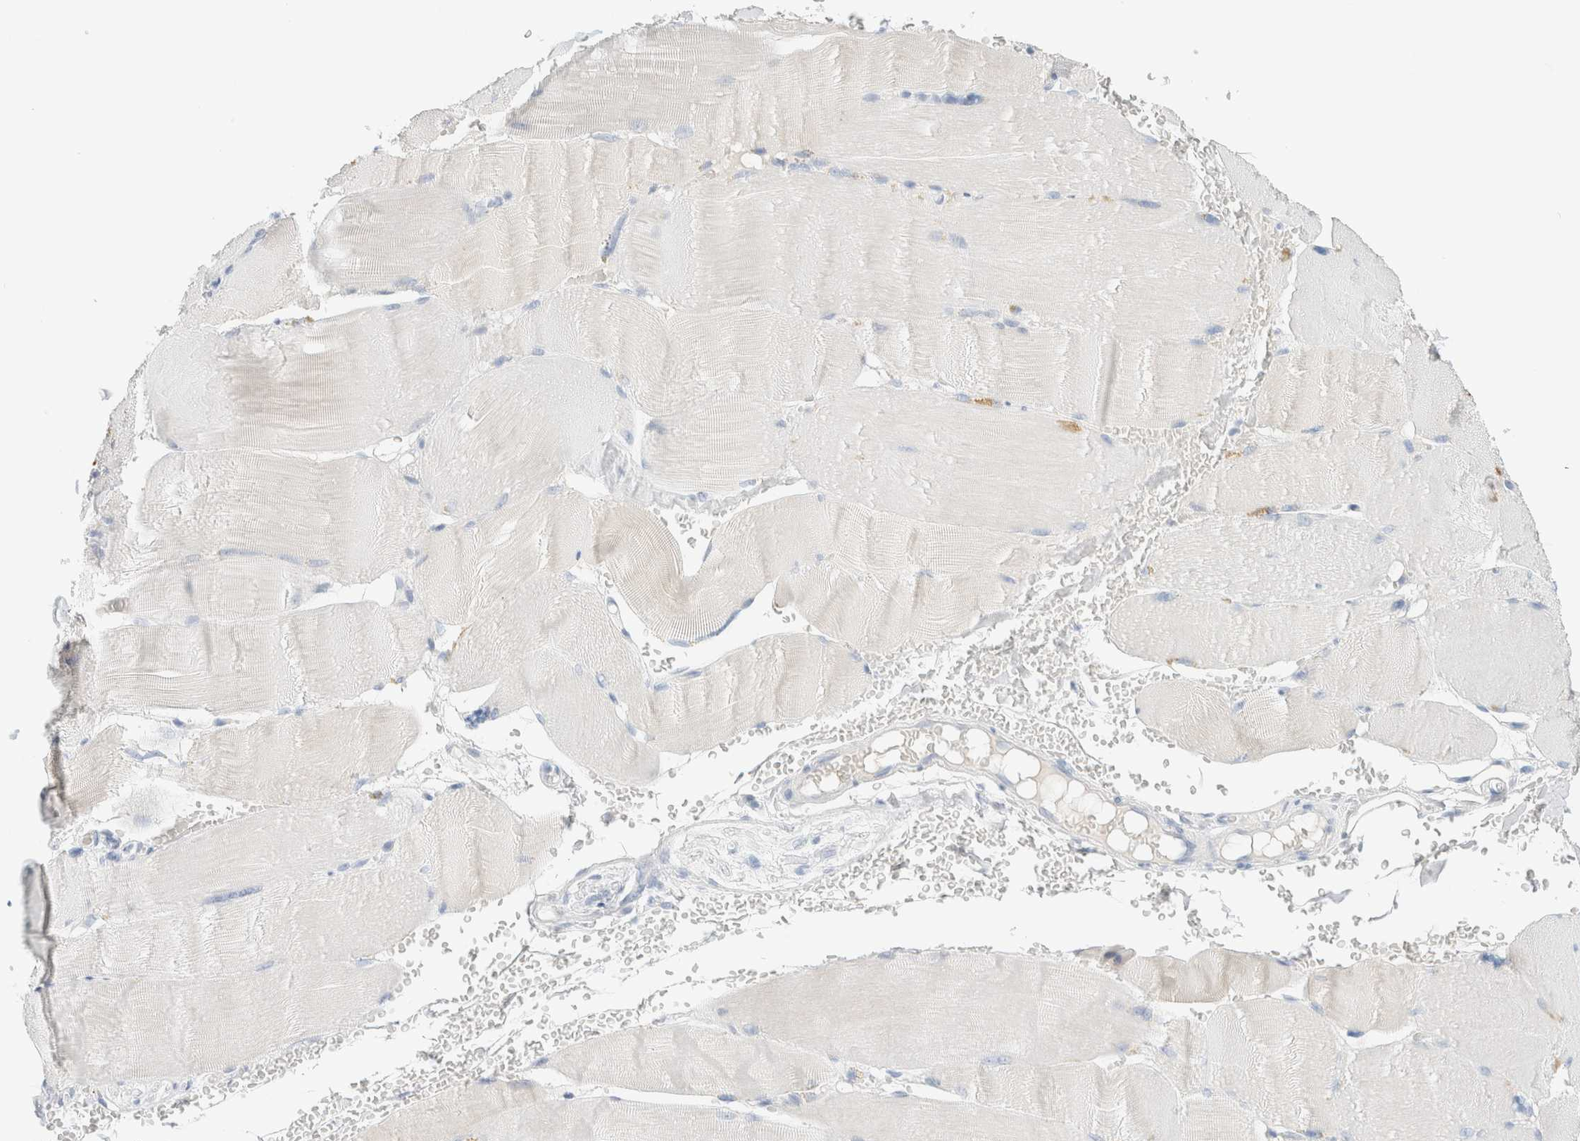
{"staining": {"intensity": "negative", "quantity": "none", "location": "none"}, "tissue": "skeletal muscle", "cell_type": "Myocytes", "image_type": "normal", "snomed": [{"axis": "morphology", "description": "Normal tissue, NOS"}, {"axis": "topography", "description": "Skin"}, {"axis": "topography", "description": "Skeletal muscle"}], "caption": "DAB (3,3'-diaminobenzidine) immunohistochemical staining of normal skeletal muscle reveals no significant expression in myocytes. (Immunohistochemistry (ihc), brightfield microscopy, high magnification).", "gene": "CPQ", "patient": {"sex": "male", "age": 83}}